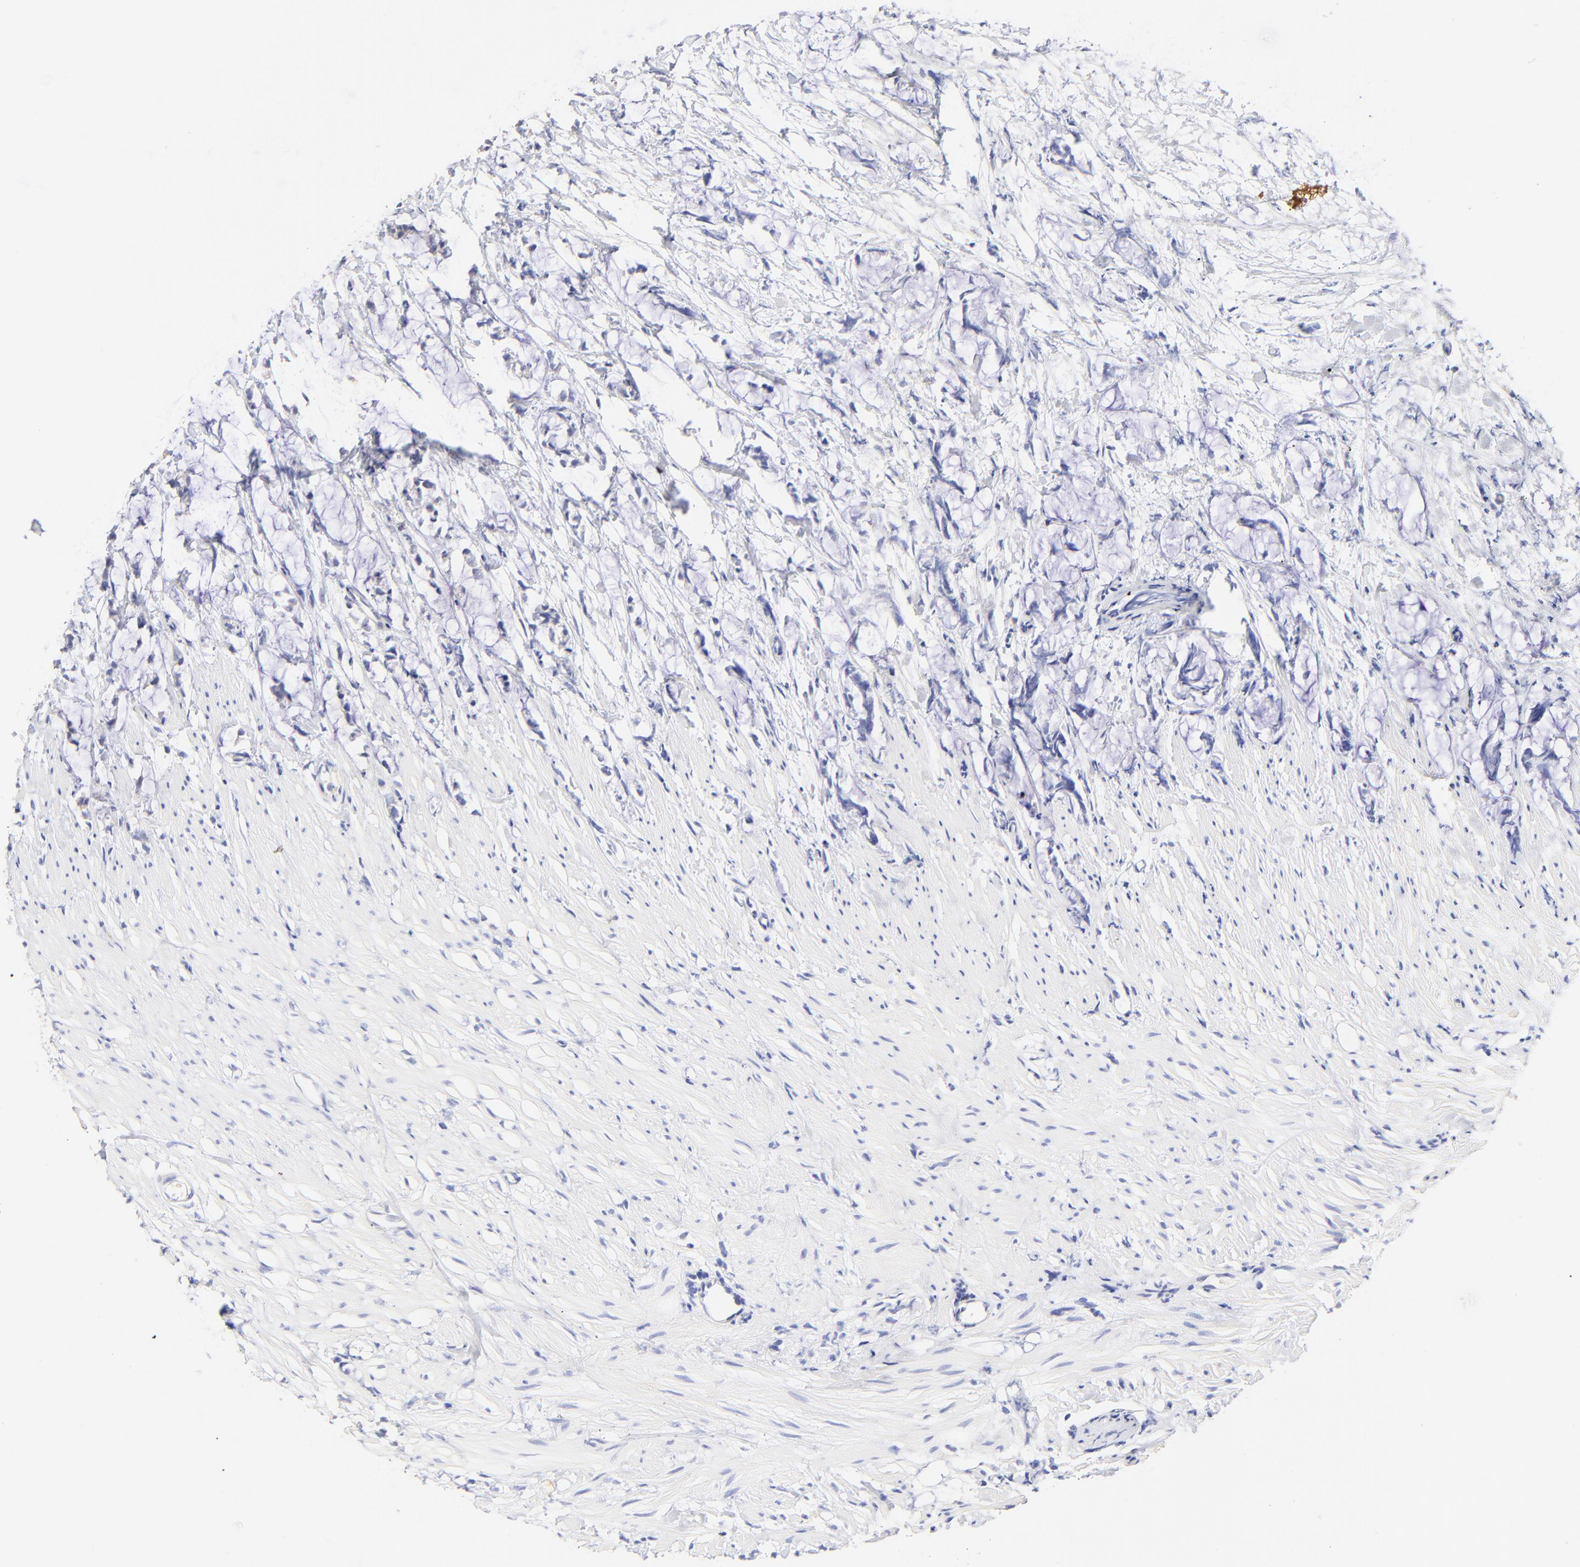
{"staining": {"intensity": "negative", "quantity": "none", "location": "none"}, "tissue": "colorectal cancer", "cell_type": "Tumor cells", "image_type": "cancer", "snomed": [{"axis": "morphology", "description": "Adenocarcinoma, NOS"}, {"axis": "topography", "description": "Colon"}], "caption": "Adenocarcinoma (colorectal) was stained to show a protein in brown. There is no significant staining in tumor cells.", "gene": "ASB9", "patient": {"sex": "male", "age": 14}}